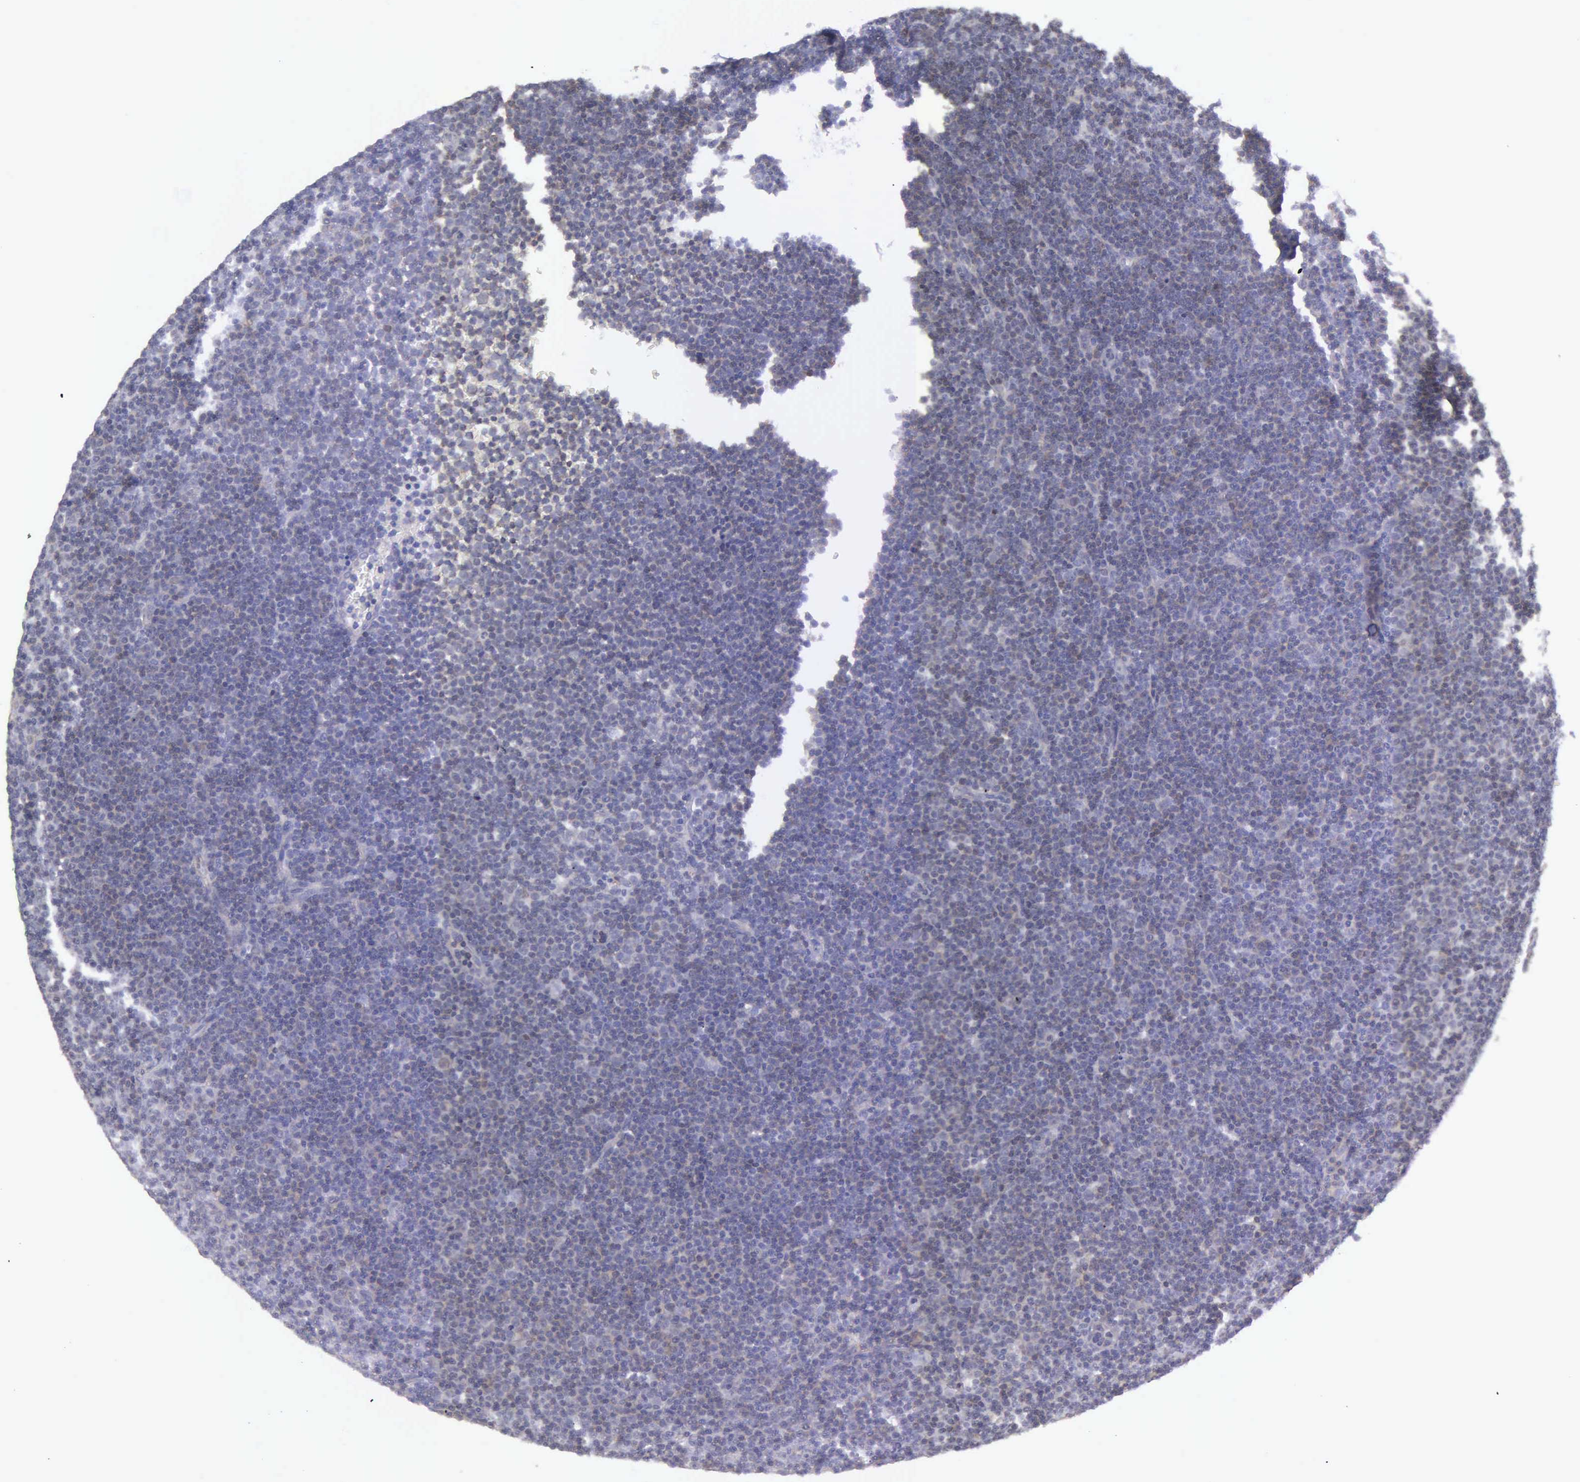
{"staining": {"intensity": "negative", "quantity": "none", "location": "none"}, "tissue": "lymphoma", "cell_type": "Tumor cells", "image_type": "cancer", "snomed": [{"axis": "morphology", "description": "Malignant lymphoma, non-Hodgkin's type, Low grade"}, {"axis": "topography", "description": "Lymph node"}], "caption": "An immunohistochemistry photomicrograph of malignant lymphoma, non-Hodgkin's type (low-grade) is shown. There is no staining in tumor cells of malignant lymphoma, non-Hodgkin's type (low-grade).", "gene": "MICAL3", "patient": {"sex": "male", "age": 57}}